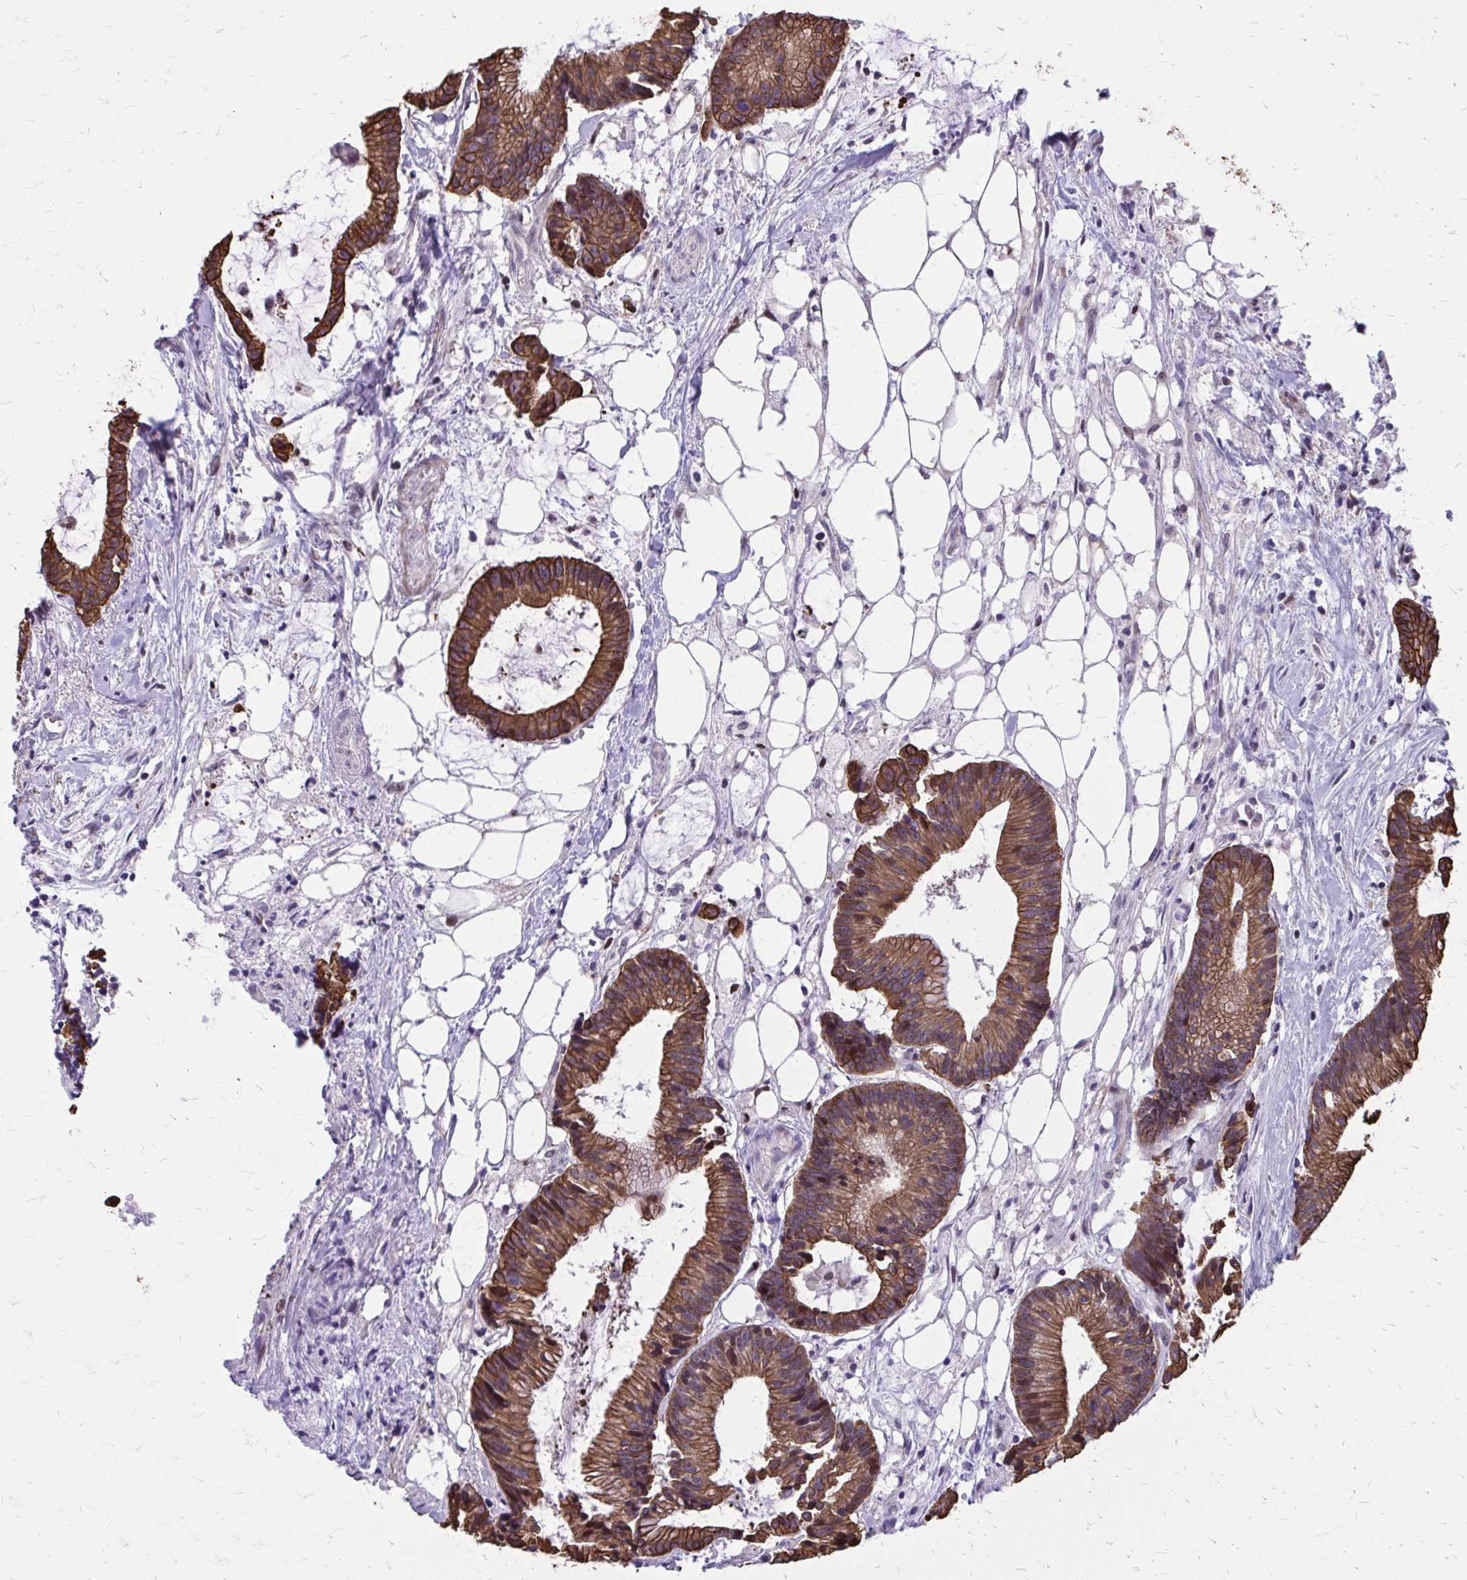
{"staining": {"intensity": "moderate", "quantity": ">75%", "location": "cytoplasmic/membranous"}, "tissue": "colorectal cancer", "cell_type": "Tumor cells", "image_type": "cancer", "snomed": [{"axis": "morphology", "description": "Adenocarcinoma, NOS"}, {"axis": "topography", "description": "Colon"}], "caption": "This photomicrograph displays immunohistochemistry staining of adenocarcinoma (colorectal), with medium moderate cytoplasmic/membranous expression in approximately >75% of tumor cells.", "gene": "ANKRD30B", "patient": {"sex": "female", "age": 78}}